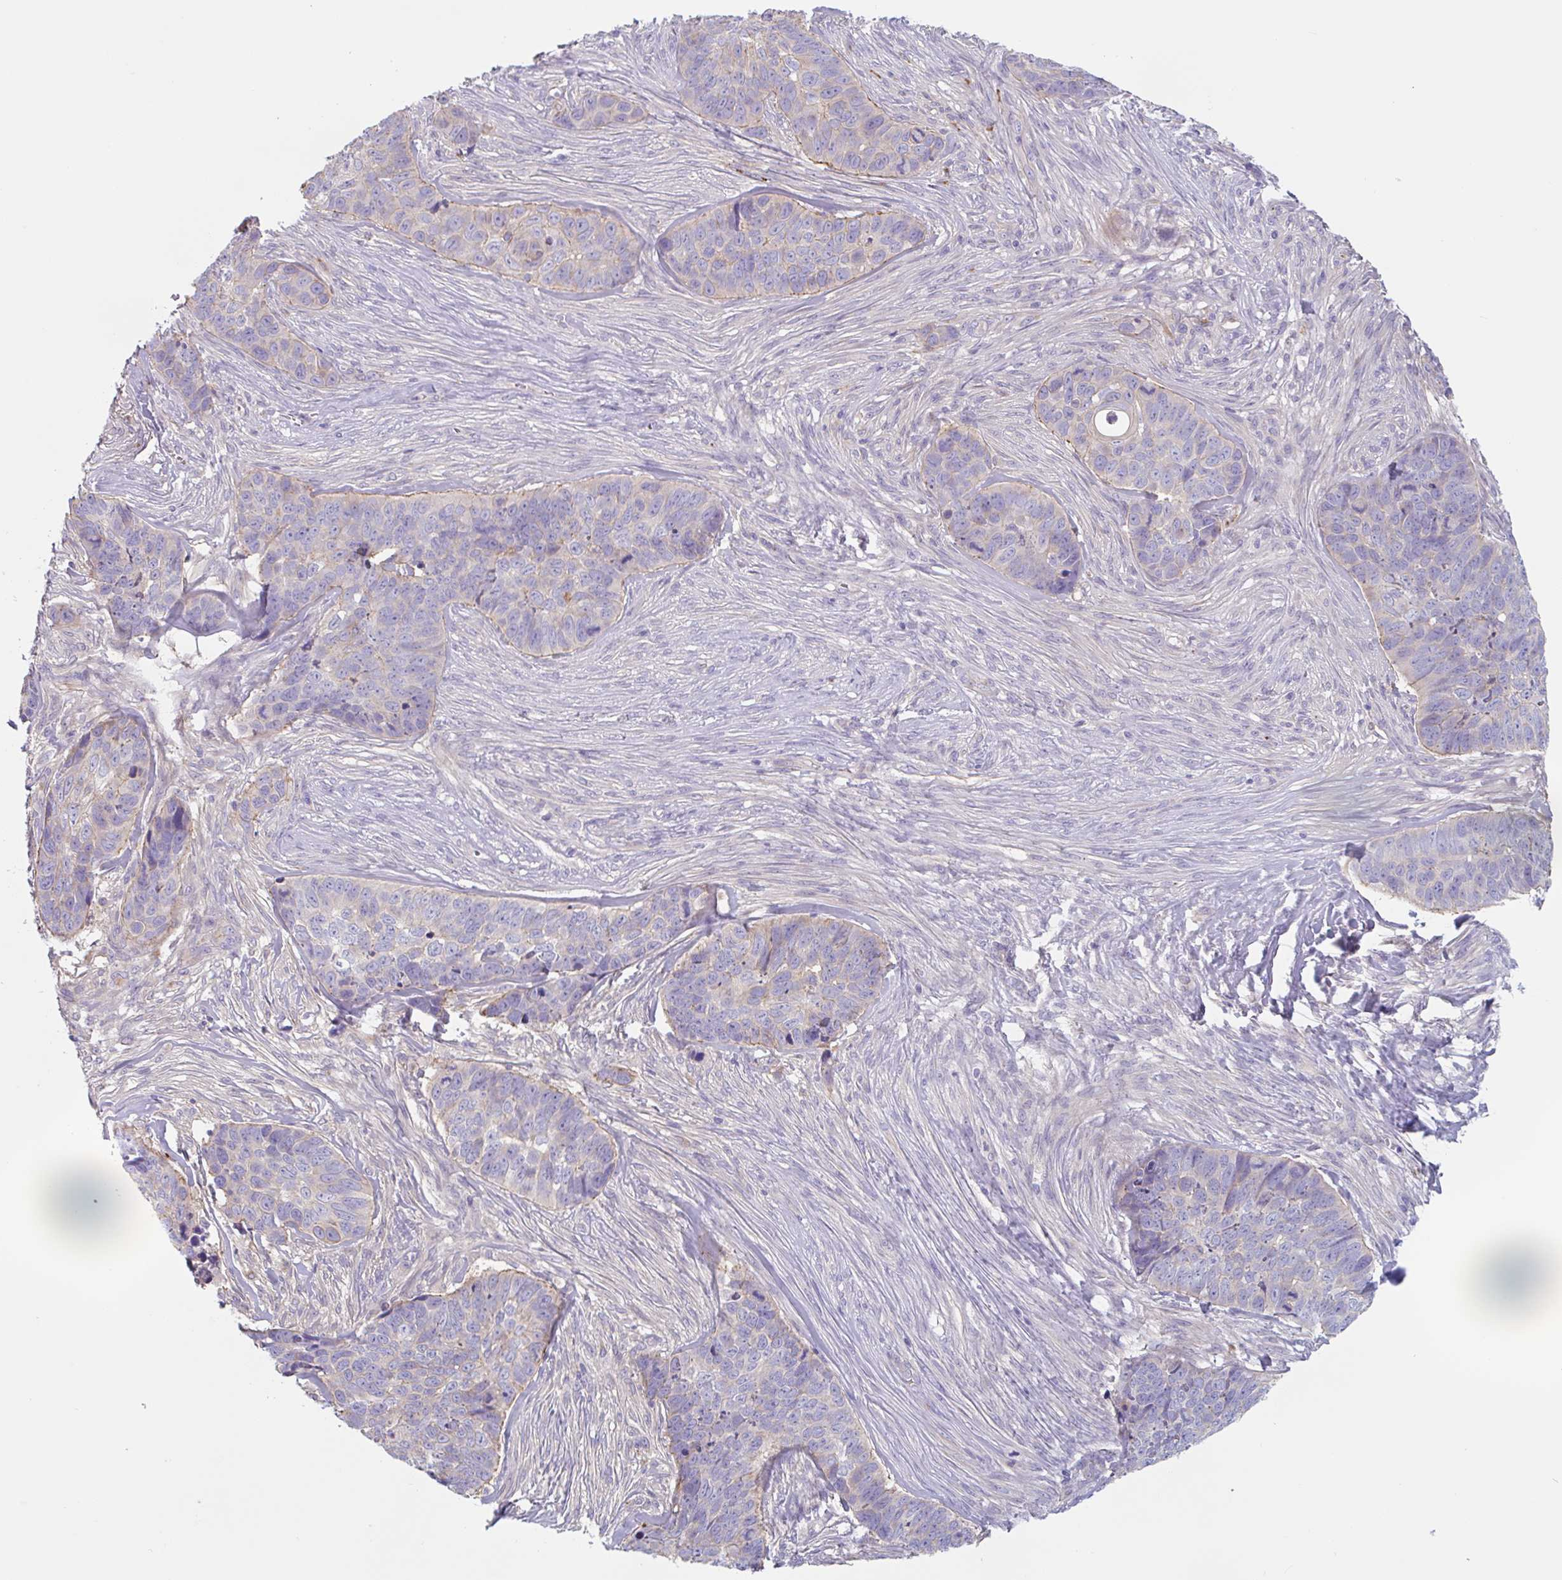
{"staining": {"intensity": "negative", "quantity": "none", "location": "none"}, "tissue": "skin cancer", "cell_type": "Tumor cells", "image_type": "cancer", "snomed": [{"axis": "morphology", "description": "Basal cell carcinoma"}, {"axis": "topography", "description": "Skin"}], "caption": "Tumor cells show no significant positivity in basal cell carcinoma (skin).", "gene": "LENG9", "patient": {"sex": "female", "age": 82}}